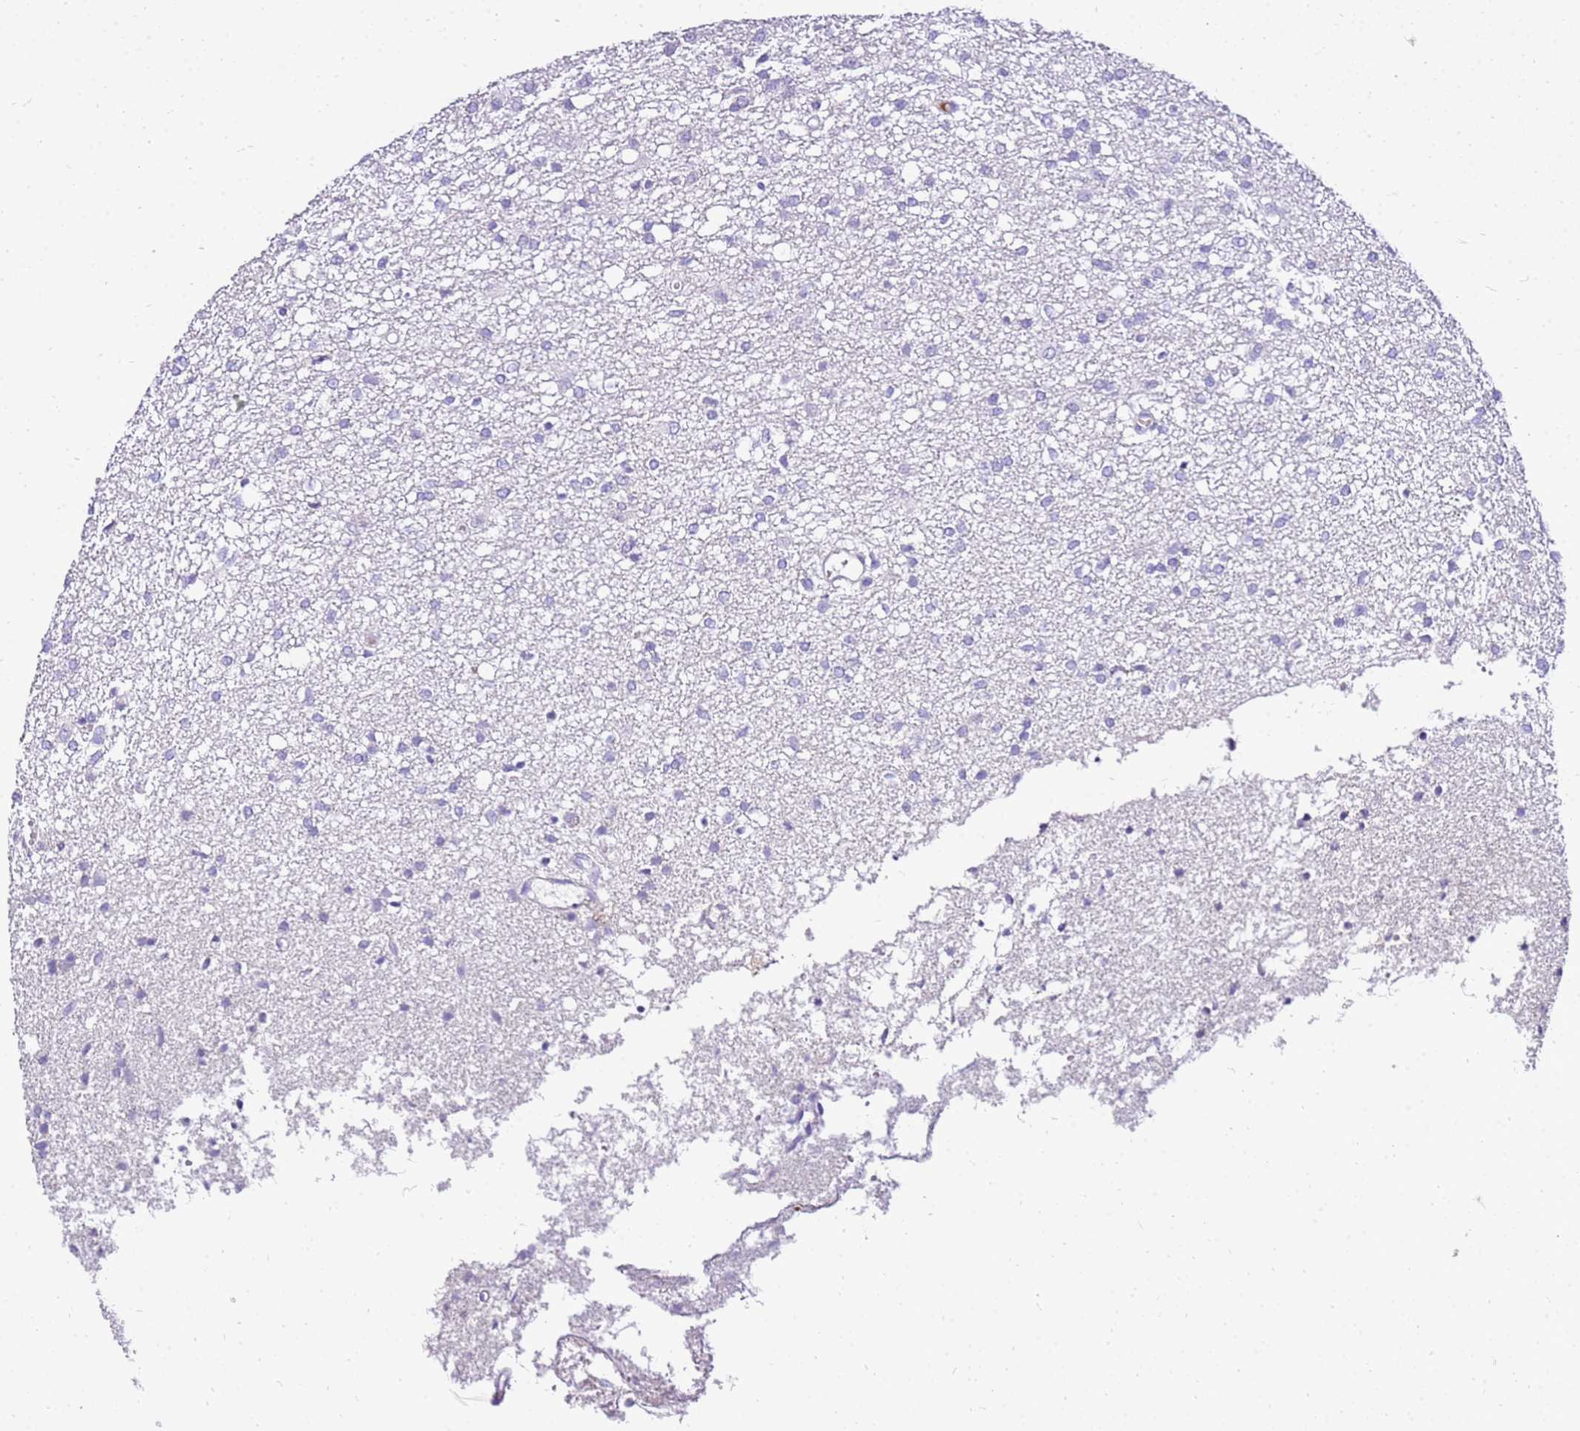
{"staining": {"intensity": "negative", "quantity": "none", "location": "none"}, "tissue": "glioma", "cell_type": "Tumor cells", "image_type": "cancer", "snomed": [{"axis": "morphology", "description": "Glioma, malignant, High grade"}, {"axis": "topography", "description": "Brain"}], "caption": "A micrograph of human glioma is negative for staining in tumor cells.", "gene": "DCDC2B", "patient": {"sex": "female", "age": 59}}